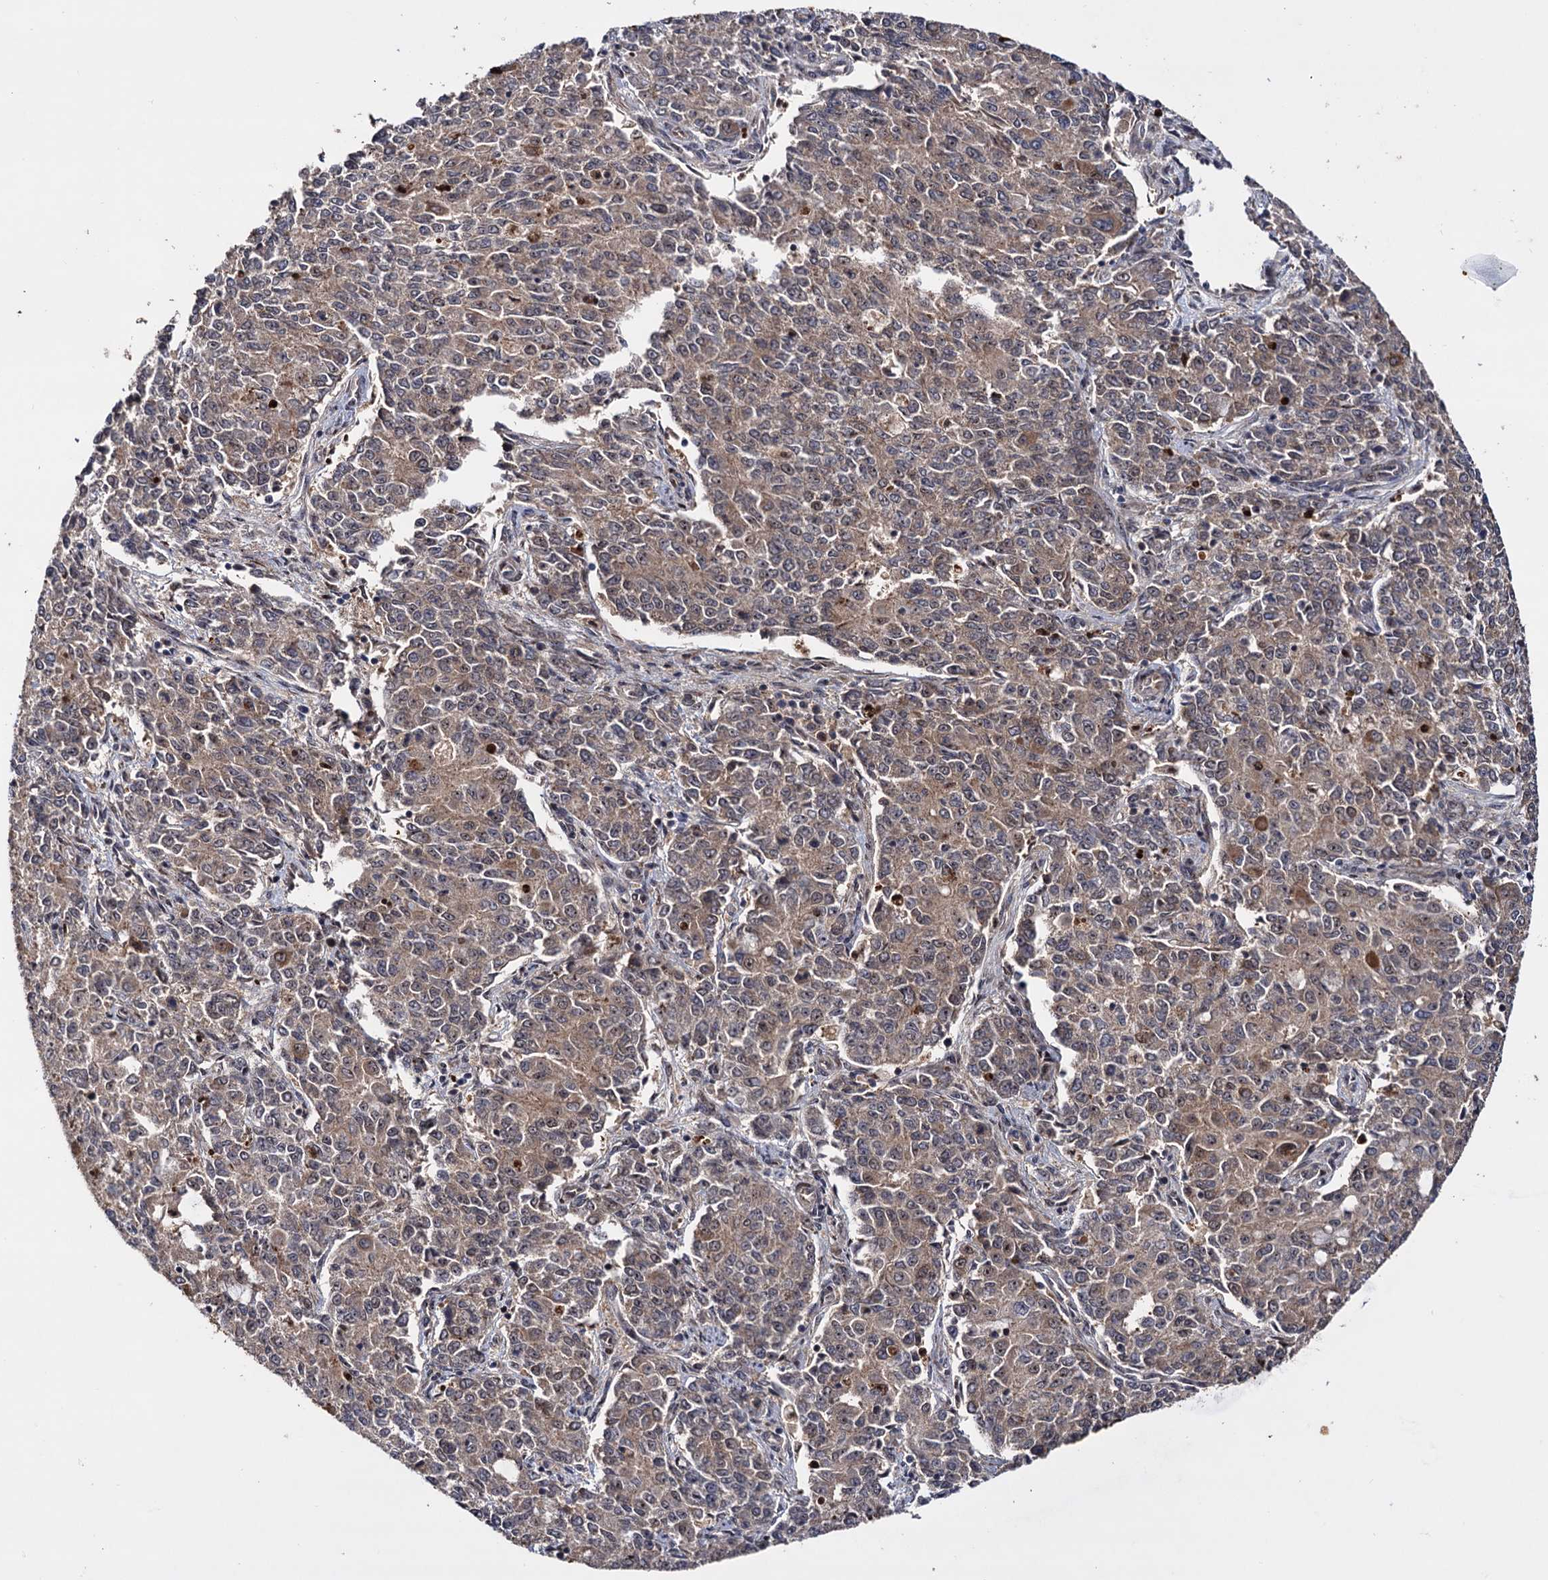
{"staining": {"intensity": "moderate", "quantity": "25%-75%", "location": "cytoplasmic/membranous"}, "tissue": "endometrial cancer", "cell_type": "Tumor cells", "image_type": "cancer", "snomed": [{"axis": "morphology", "description": "Adenocarcinoma, NOS"}, {"axis": "topography", "description": "Endometrium"}], "caption": "IHC photomicrograph of human endometrial cancer (adenocarcinoma) stained for a protein (brown), which displays medium levels of moderate cytoplasmic/membranous positivity in about 25%-75% of tumor cells.", "gene": "PIGB", "patient": {"sex": "female", "age": 50}}